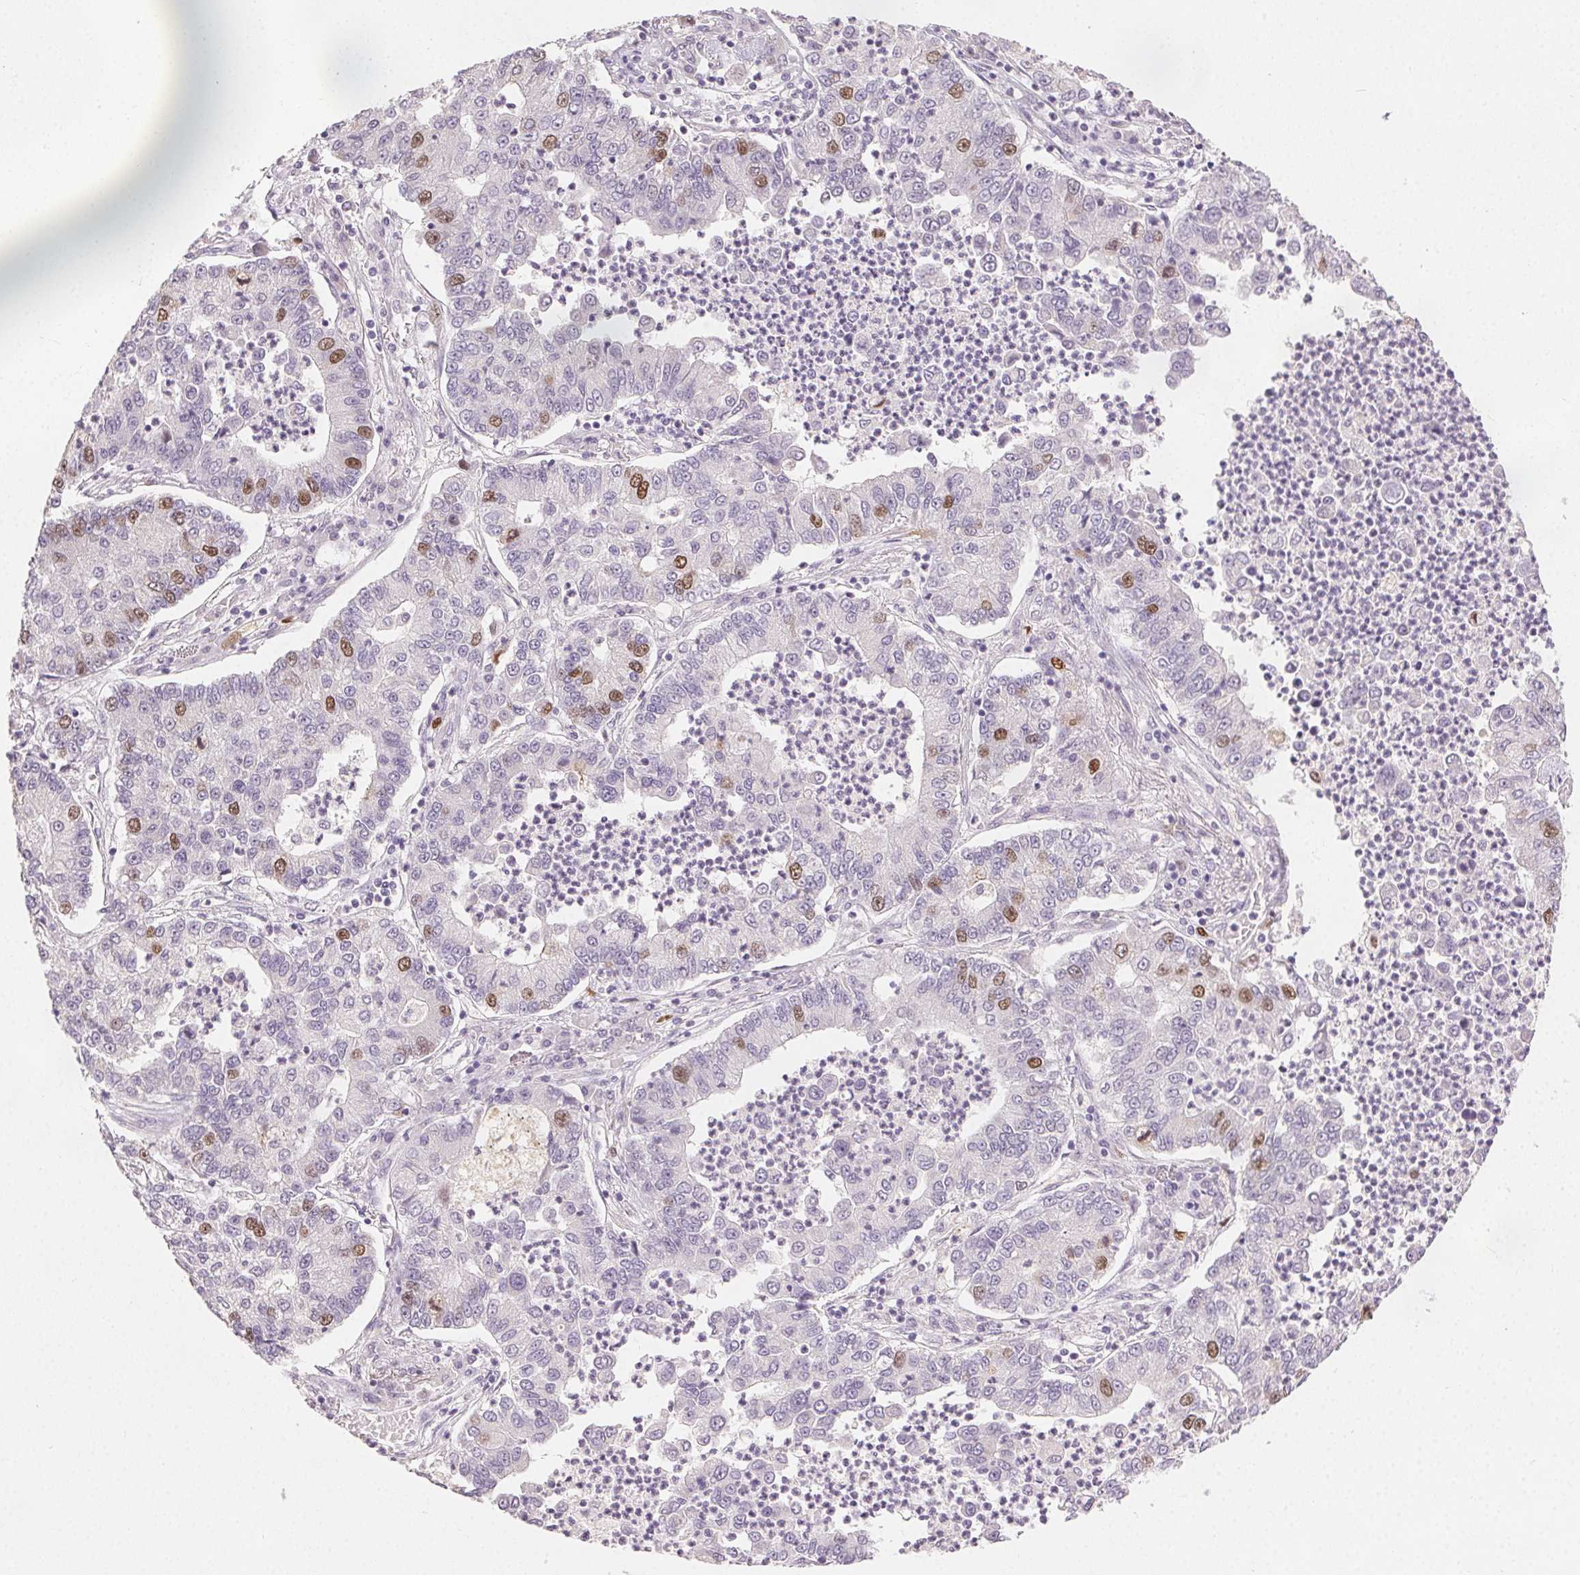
{"staining": {"intensity": "moderate", "quantity": "<25%", "location": "nuclear"}, "tissue": "lung cancer", "cell_type": "Tumor cells", "image_type": "cancer", "snomed": [{"axis": "morphology", "description": "Adenocarcinoma, NOS"}, {"axis": "topography", "description": "Lung"}], "caption": "A high-resolution photomicrograph shows immunohistochemistry (IHC) staining of lung cancer (adenocarcinoma), which displays moderate nuclear positivity in approximately <25% of tumor cells.", "gene": "ANLN", "patient": {"sex": "female", "age": 57}}